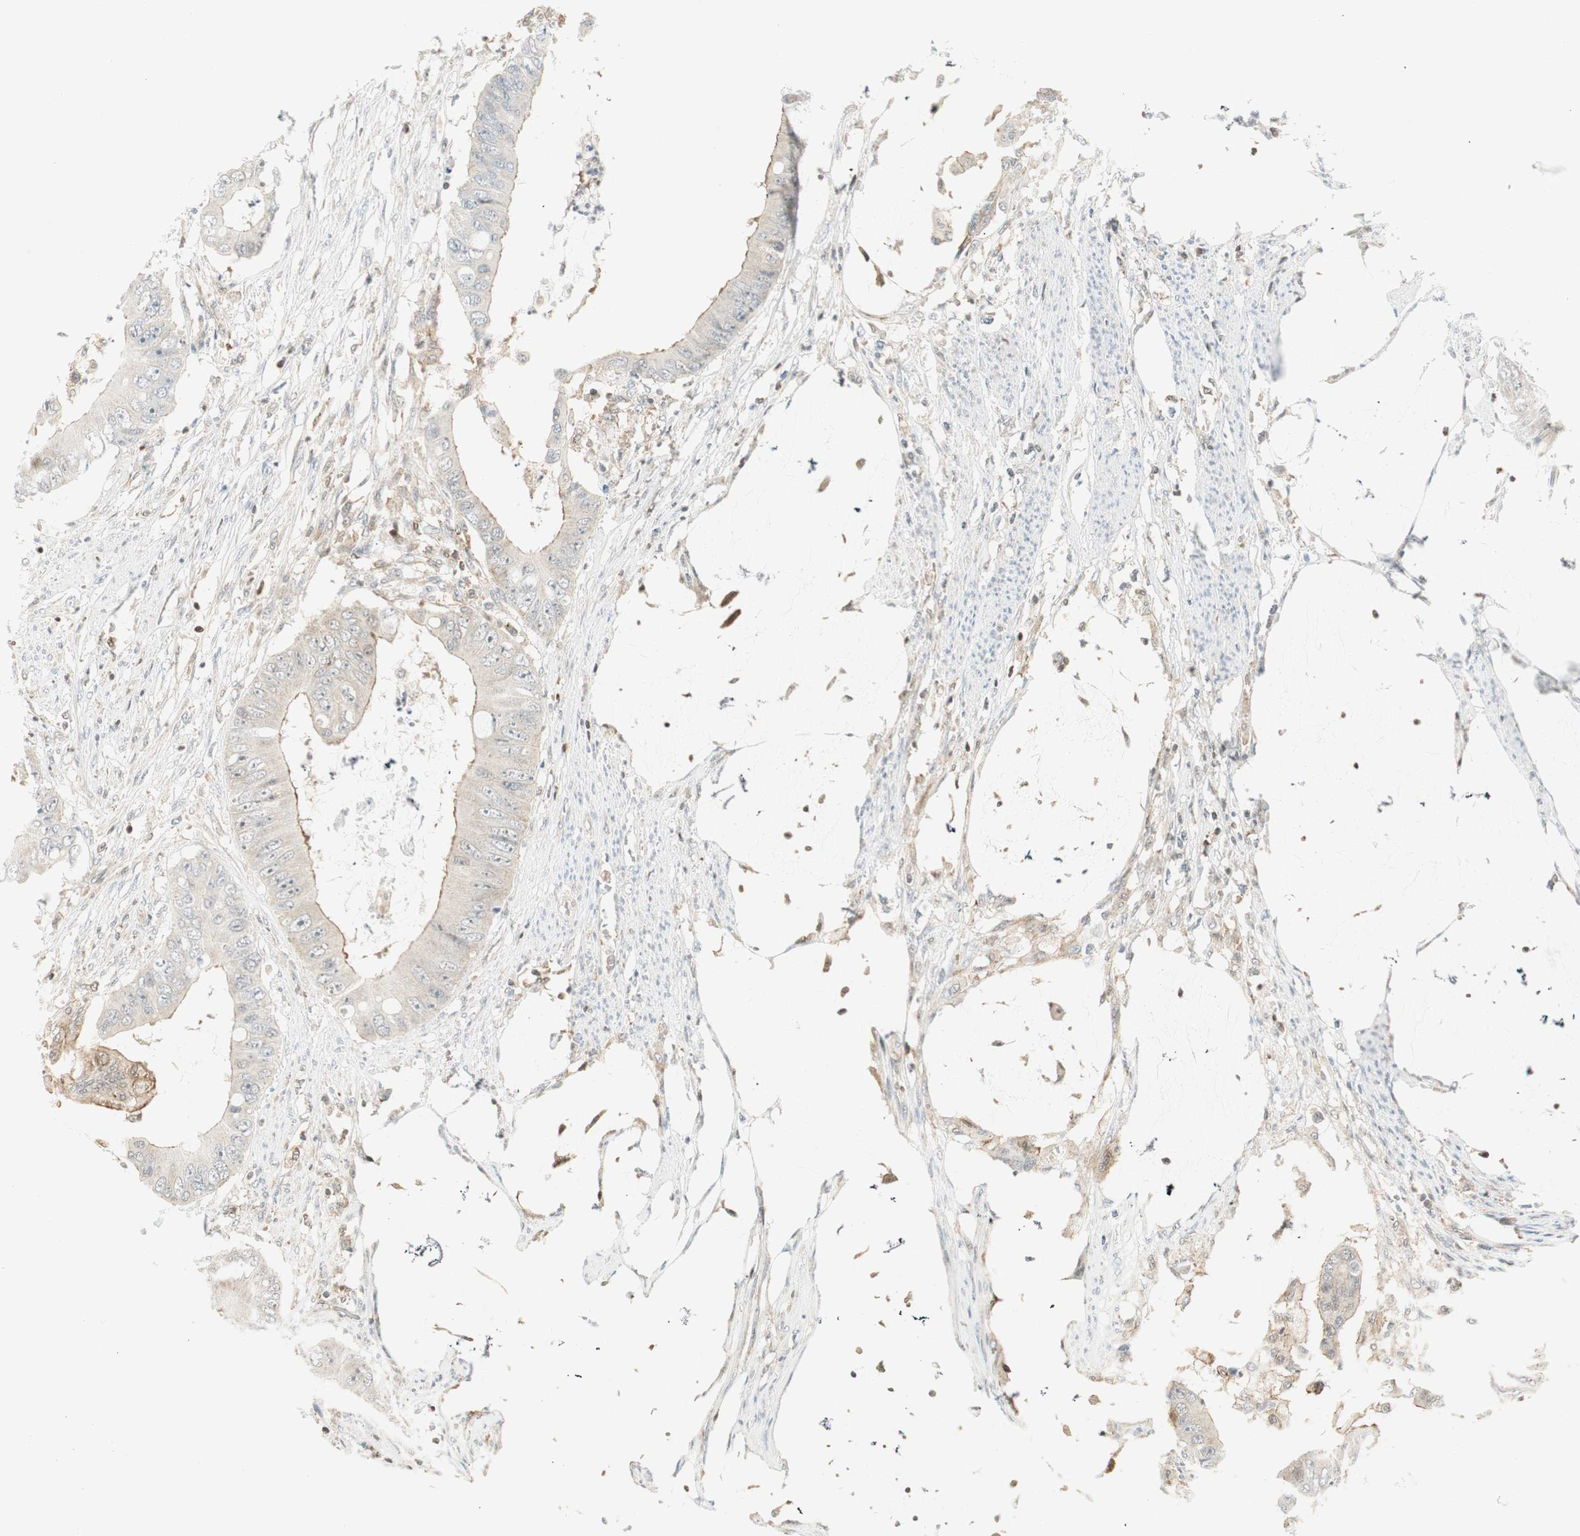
{"staining": {"intensity": "weak", "quantity": ">75%", "location": "cytoplasmic/membranous"}, "tissue": "colorectal cancer", "cell_type": "Tumor cells", "image_type": "cancer", "snomed": [{"axis": "morphology", "description": "Adenocarcinoma, NOS"}, {"axis": "topography", "description": "Rectum"}], "caption": "This is a micrograph of immunohistochemistry staining of colorectal cancer, which shows weak staining in the cytoplasmic/membranous of tumor cells.", "gene": "PPP1CA", "patient": {"sex": "female", "age": 77}}